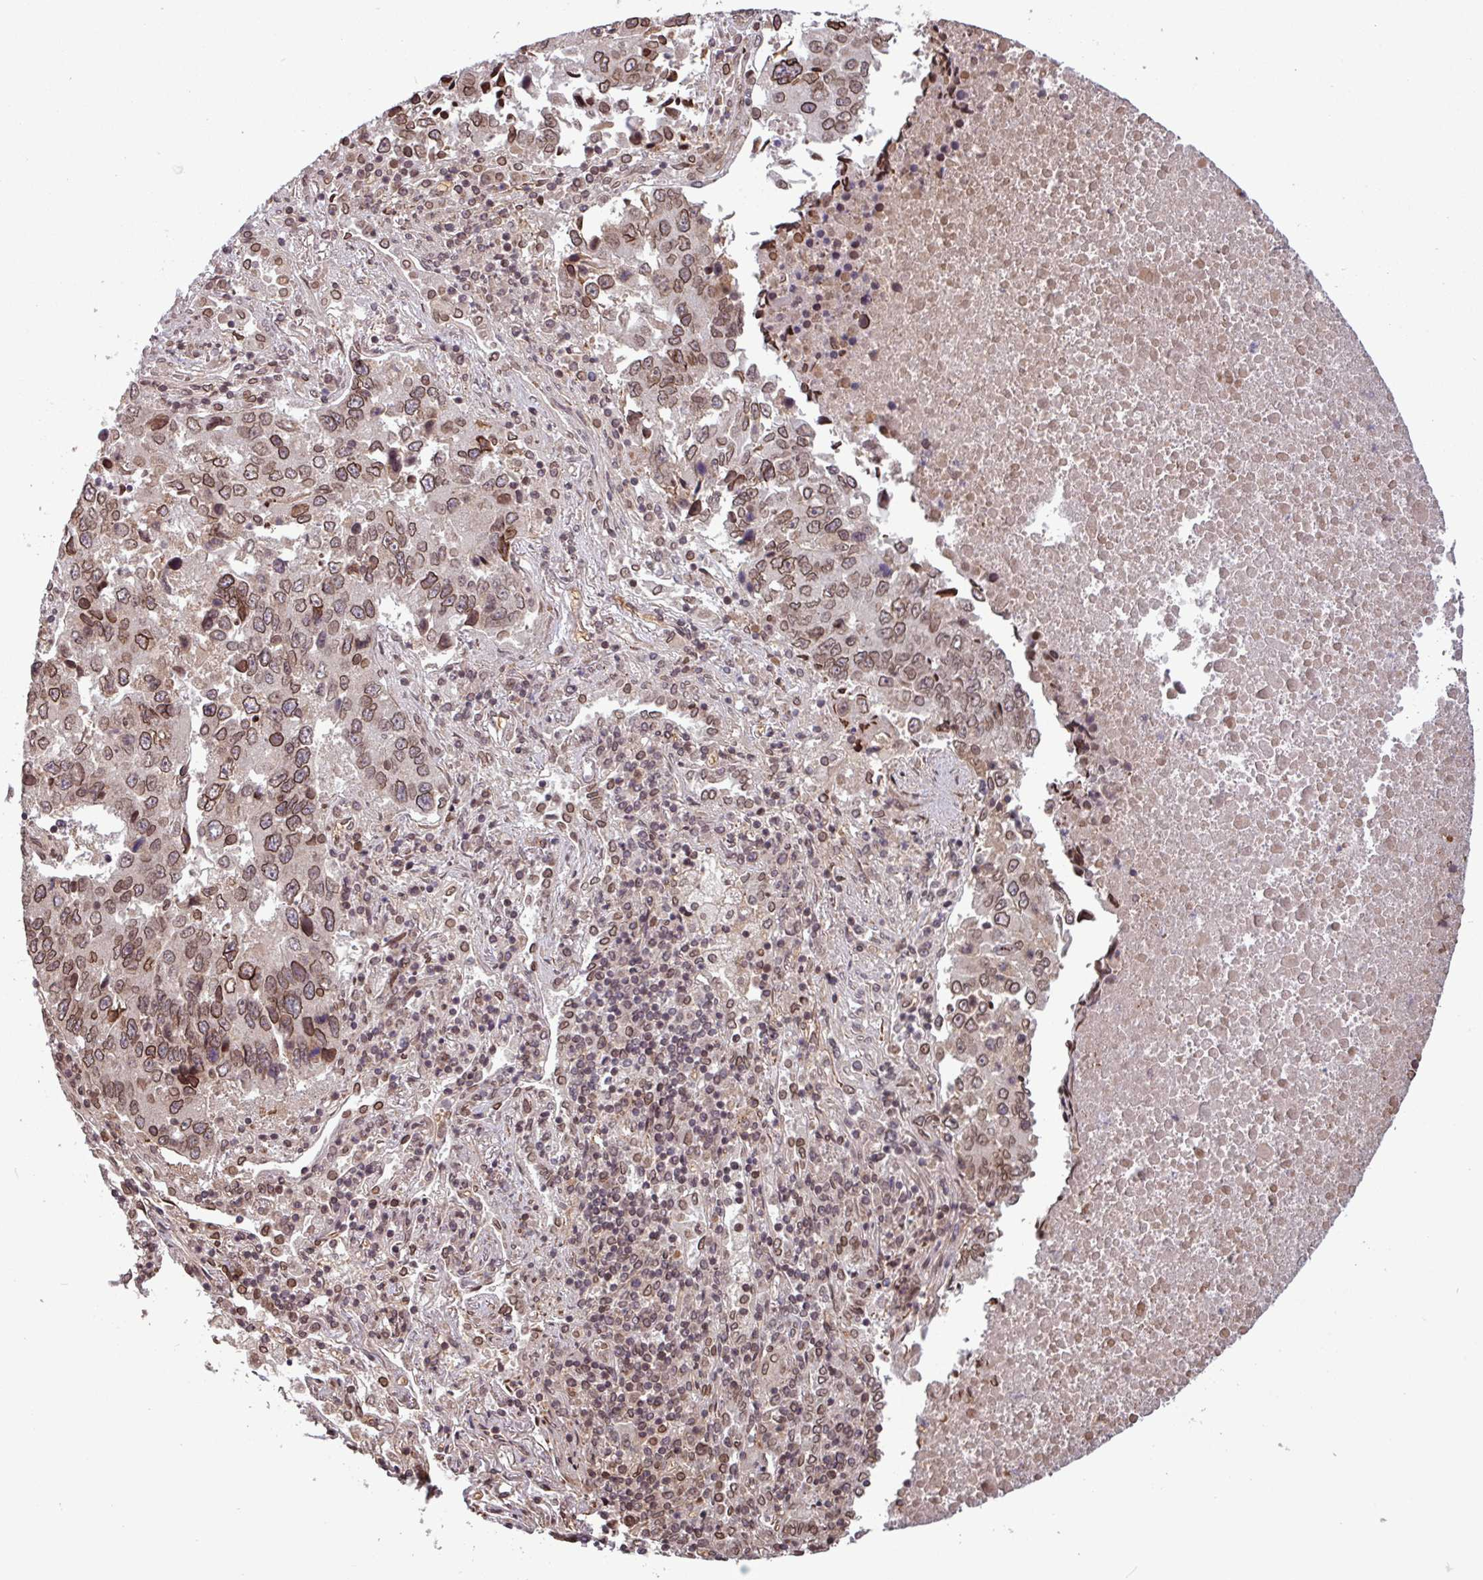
{"staining": {"intensity": "moderate", "quantity": ">75%", "location": "cytoplasmic/membranous,nuclear"}, "tissue": "lung cancer", "cell_type": "Tumor cells", "image_type": "cancer", "snomed": [{"axis": "morphology", "description": "Squamous cell carcinoma, NOS"}, {"axis": "topography", "description": "Lung"}], "caption": "Tumor cells display medium levels of moderate cytoplasmic/membranous and nuclear expression in approximately >75% of cells in lung cancer.", "gene": "RBM4B", "patient": {"sex": "female", "age": 66}}